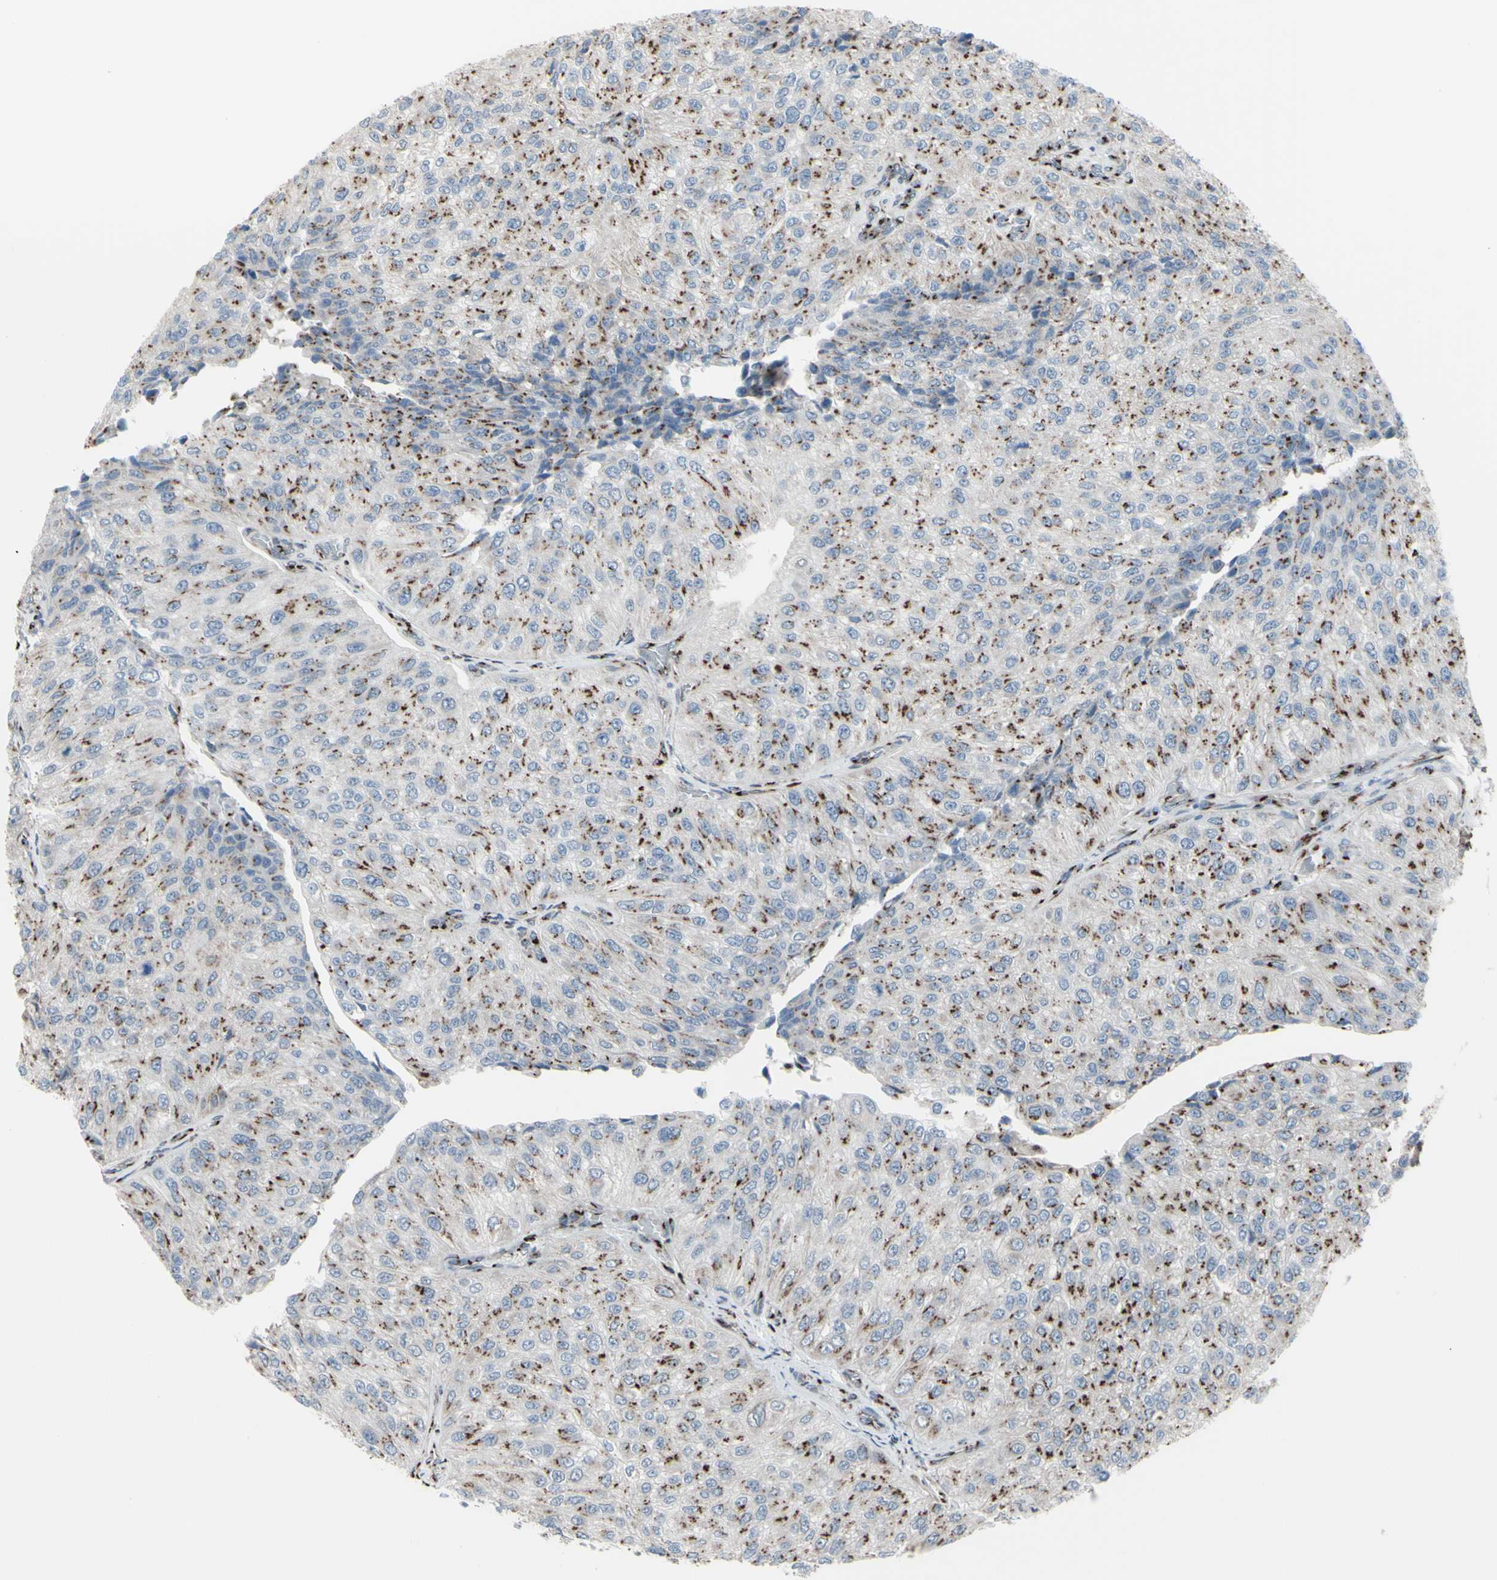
{"staining": {"intensity": "strong", "quantity": "25%-75%", "location": "cytoplasmic/membranous"}, "tissue": "urothelial cancer", "cell_type": "Tumor cells", "image_type": "cancer", "snomed": [{"axis": "morphology", "description": "Urothelial carcinoma, High grade"}, {"axis": "topography", "description": "Kidney"}, {"axis": "topography", "description": "Urinary bladder"}], "caption": "Approximately 25%-75% of tumor cells in human urothelial cancer show strong cytoplasmic/membranous protein positivity as visualized by brown immunohistochemical staining.", "gene": "GLG1", "patient": {"sex": "male", "age": 77}}